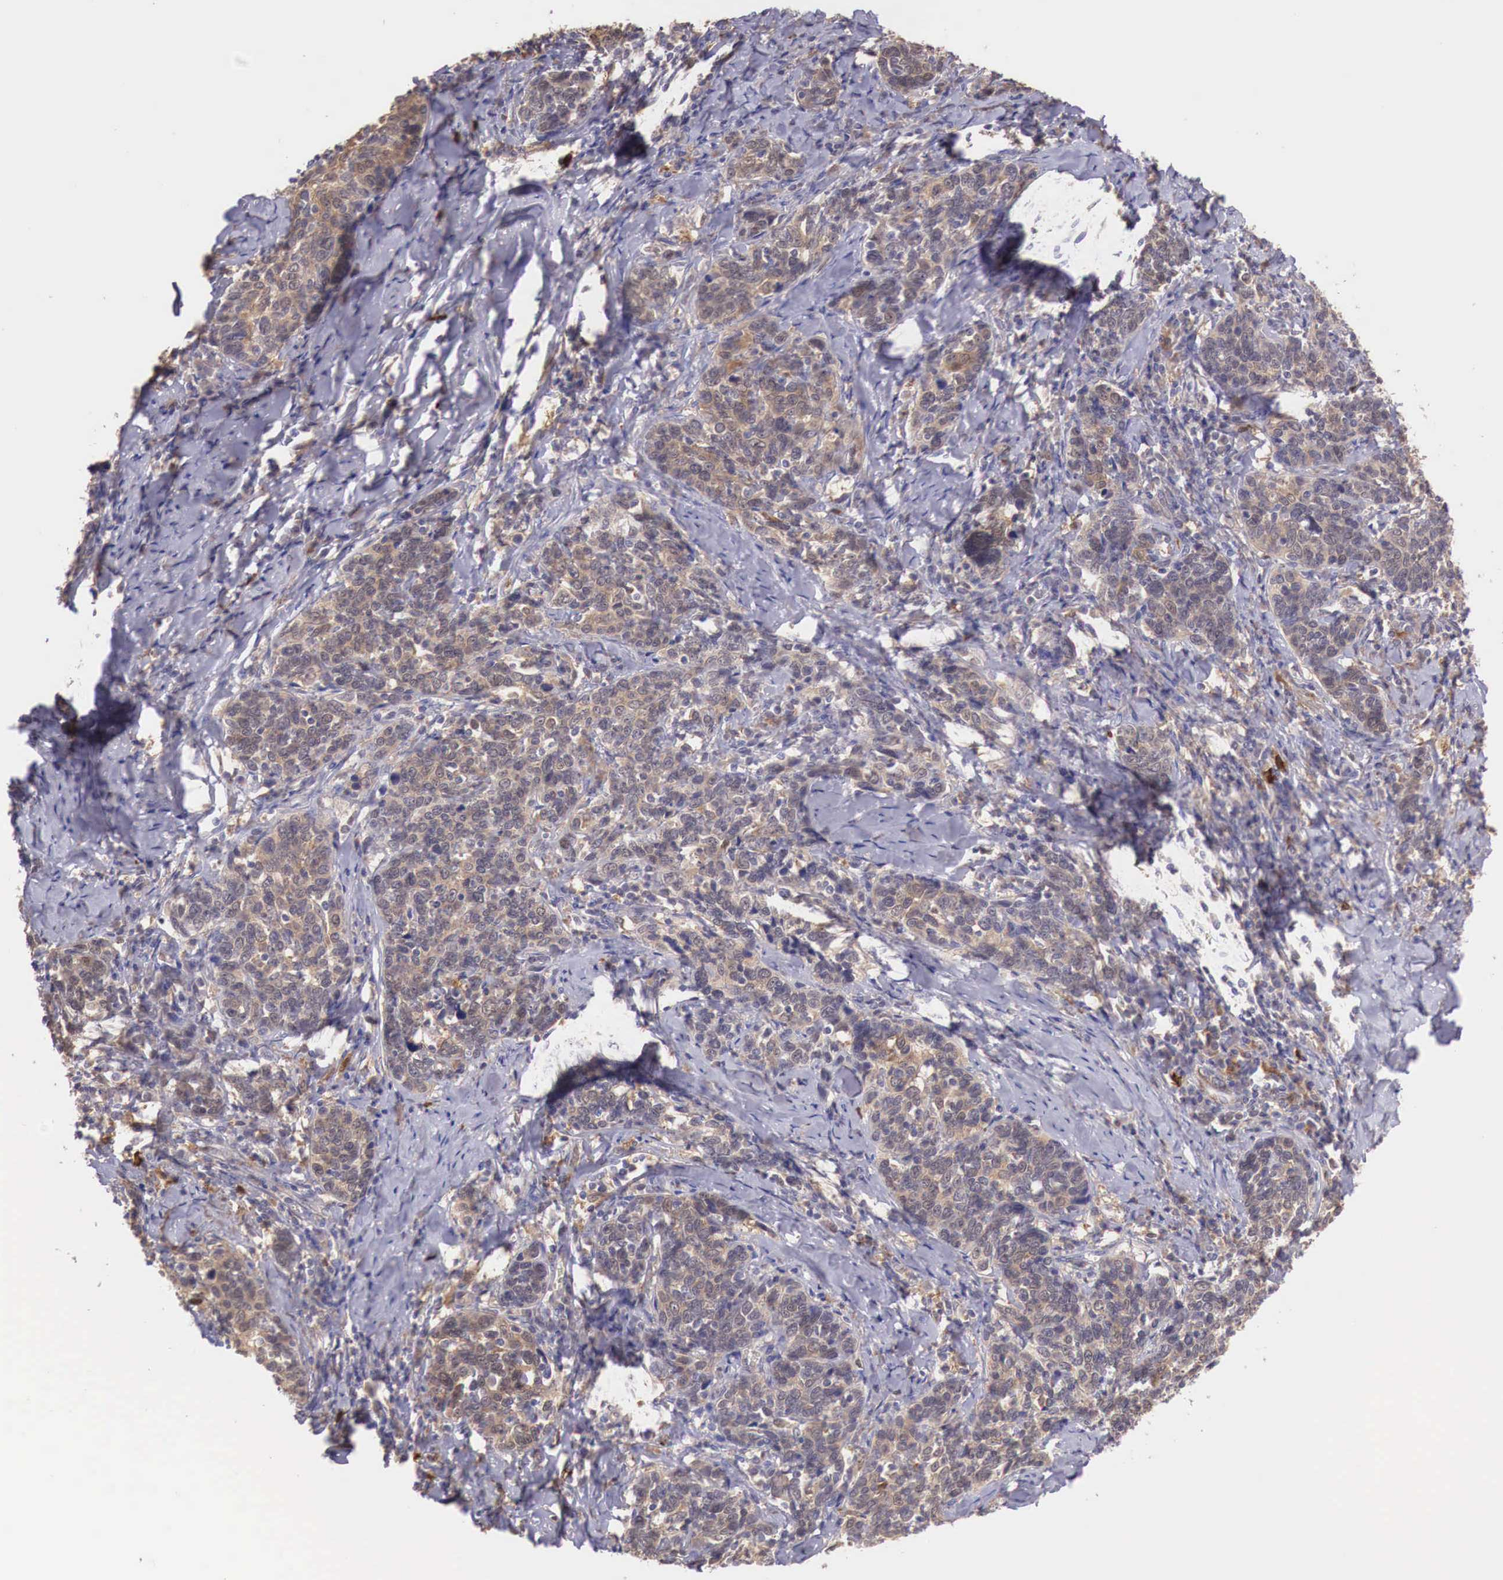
{"staining": {"intensity": "moderate", "quantity": ">75%", "location": "cytoplasmic/membranous"}, "tissue": "cervical cancer", "cell_type": "Tumor cells", "image_type": "cancer", "snomed": [{"axis": "morphology", "description": "Squamous cell carcinoma, NOS"}, {"axis": "topography", "description": "Cervix"}], "caption": "The image demonstrates staining of cervical cancer, revealing moderate cytoplasmic/membranous protein positivity (brown color) within tumor cells.", "gene": "GAB2", "patient": {"sex": "female", "age": 41}}